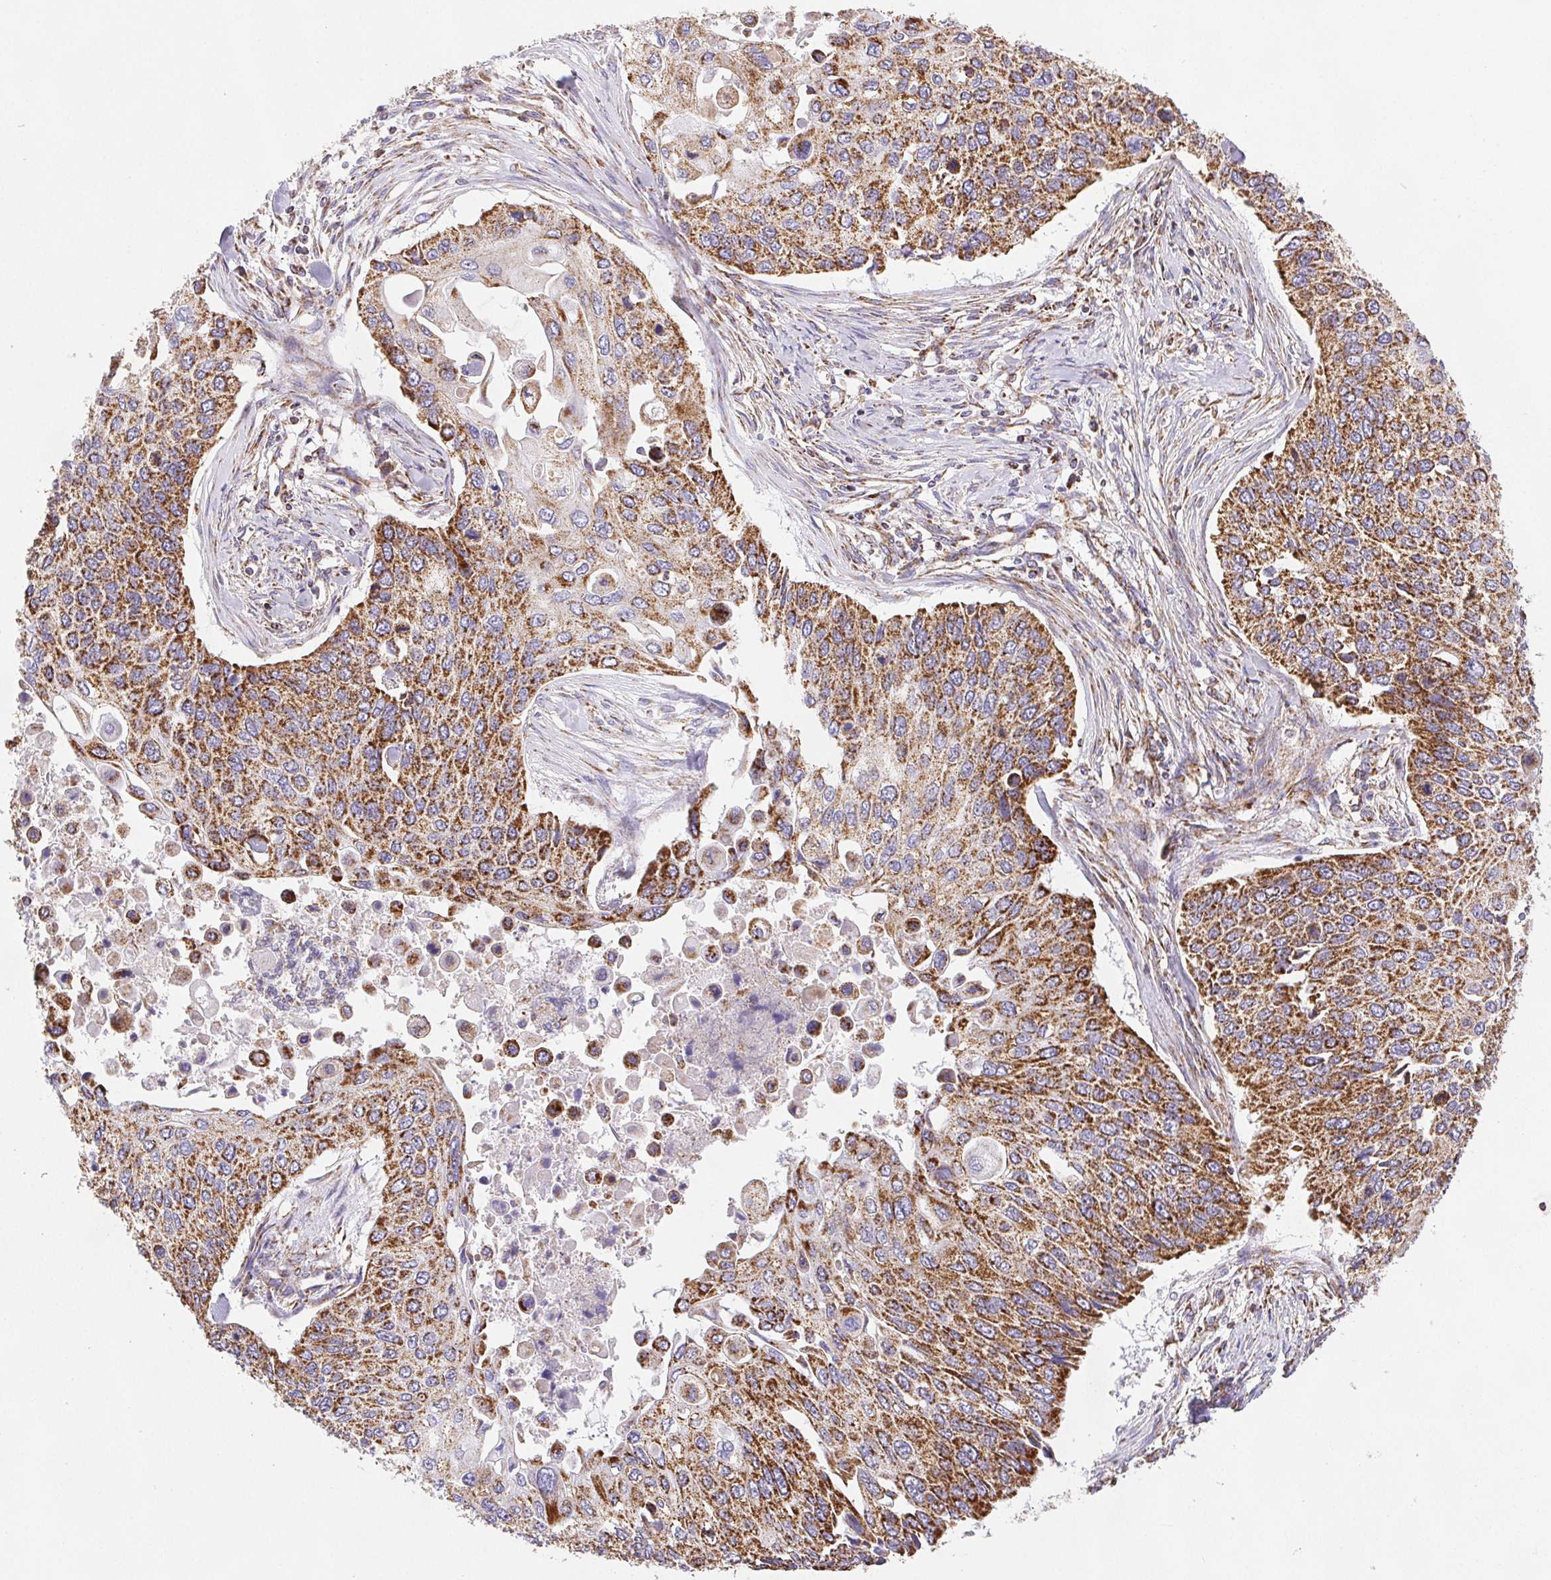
{"staining": {"intensity": "strong", "quantity": ">75%", "location": "cytoplasmic/membranous"}, "tissue": "lung cancer", "cell_type": "Tumor cells", "image_type": "cancer", "snomed": [{"axis": "morphology", "description": "Squamous cell carcinoma, NOS"}, {"axis": "morphology", "description": "Squamous cell carcinoma, metastatic, NOS"}, {"axis": "topography", "description": "Lung"}], "caption": "Strong cytoplasmic/membranous staining is seen in approximately >75% of tumor cells in lung metastatic squamous cell carcinoma. (Brightfield microscopy of DAB IHC at high magnification).", "gene": "NIPSNAP2", "patient": {"sex": "male", "age": 63}}